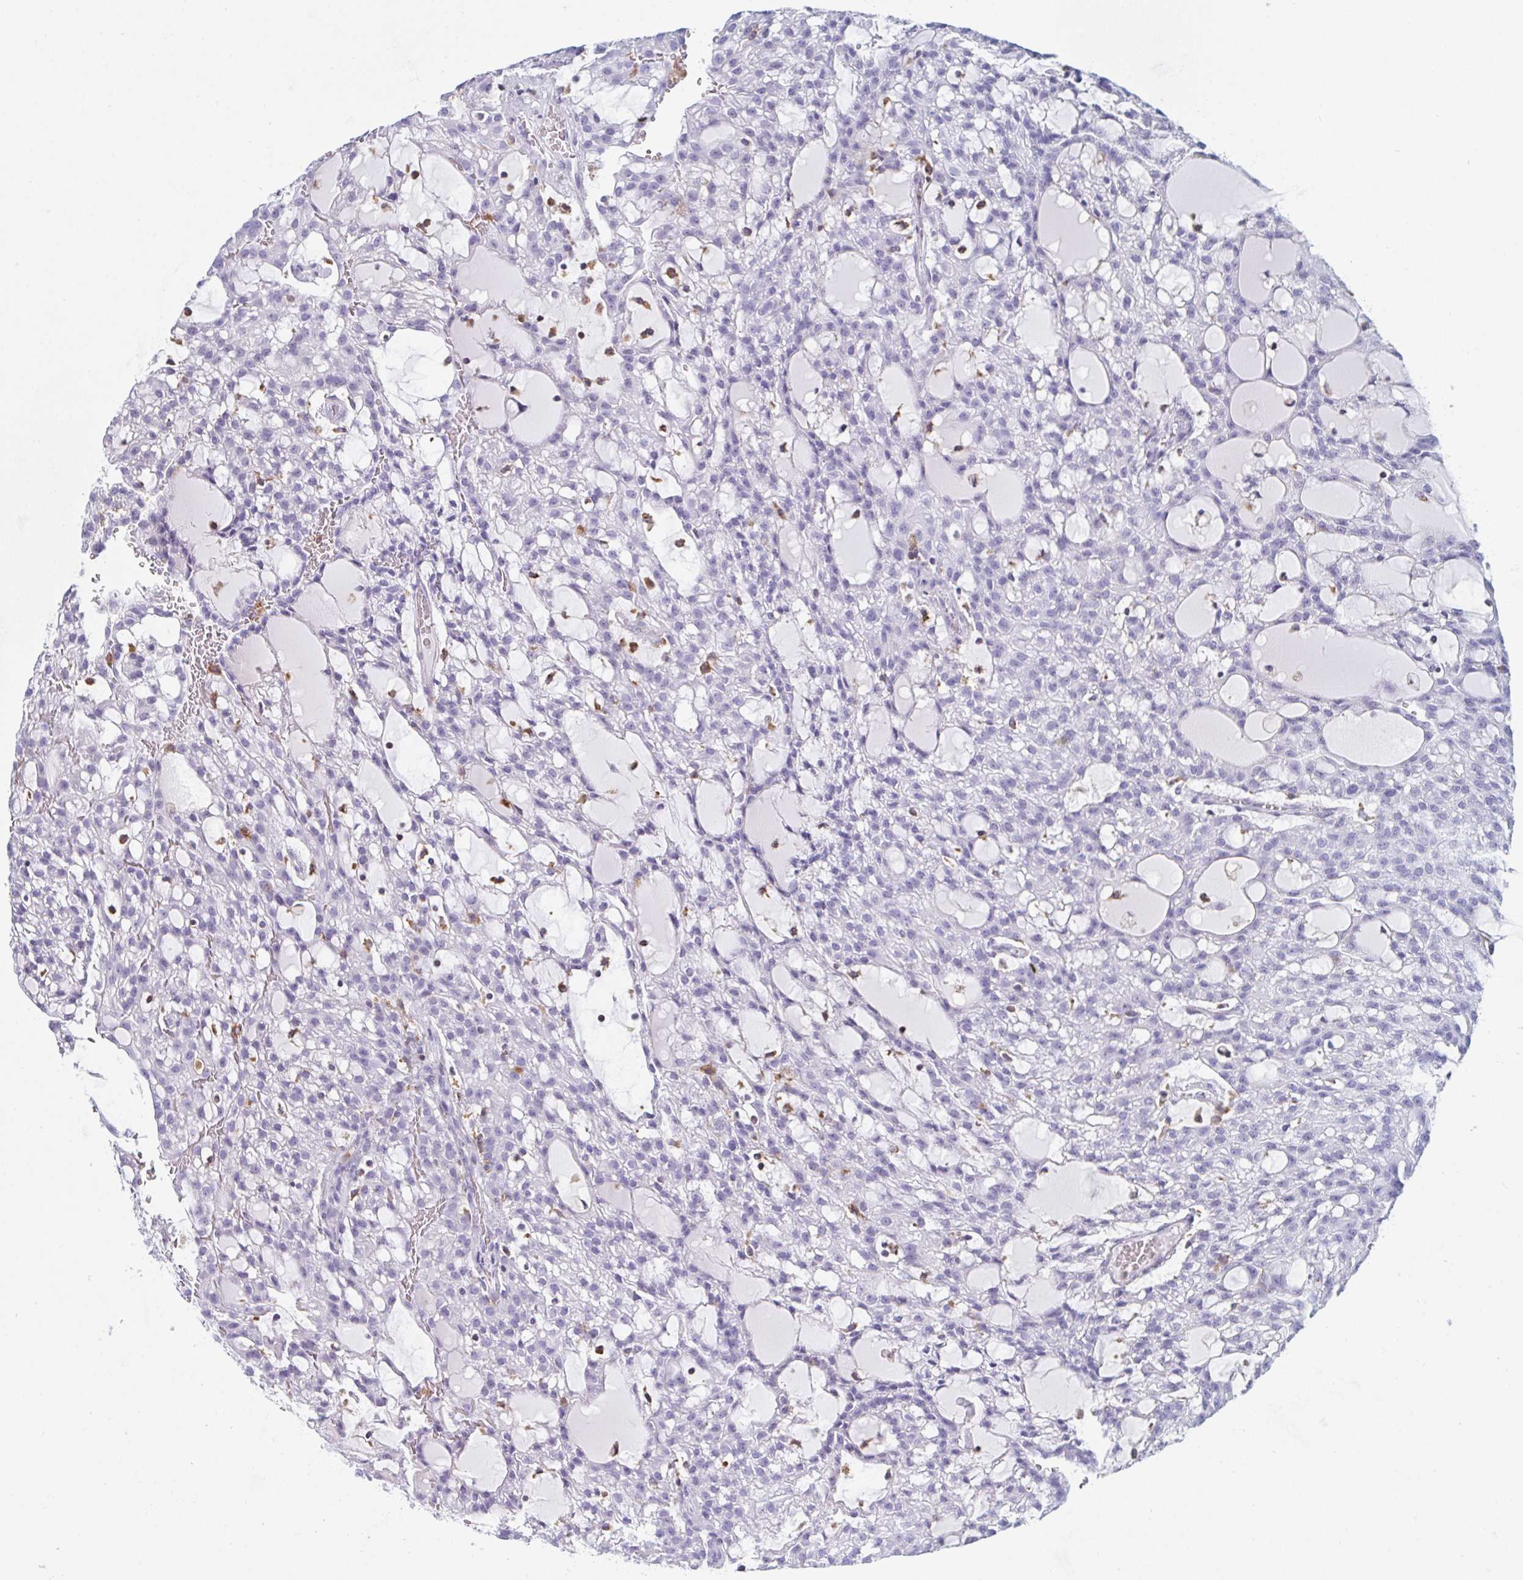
{"staining": {"intensity": "negative", "quantity": "none", "location": "none"}, "tissue": "renal cancer", "cell_type": "Tumor cells", "image_type": "cancer", "snomed": [{"axis": "morphology", "description": "Adenocarcinoma, NOS"}, {"axis": "topography", "description": "Kidney"}], "caption": "Image shows no protein expression in tumor cells of renal adenocarcinoma tissue.", "gene": "MYO1F", "patient": {"sex": "male", "age": 63}}